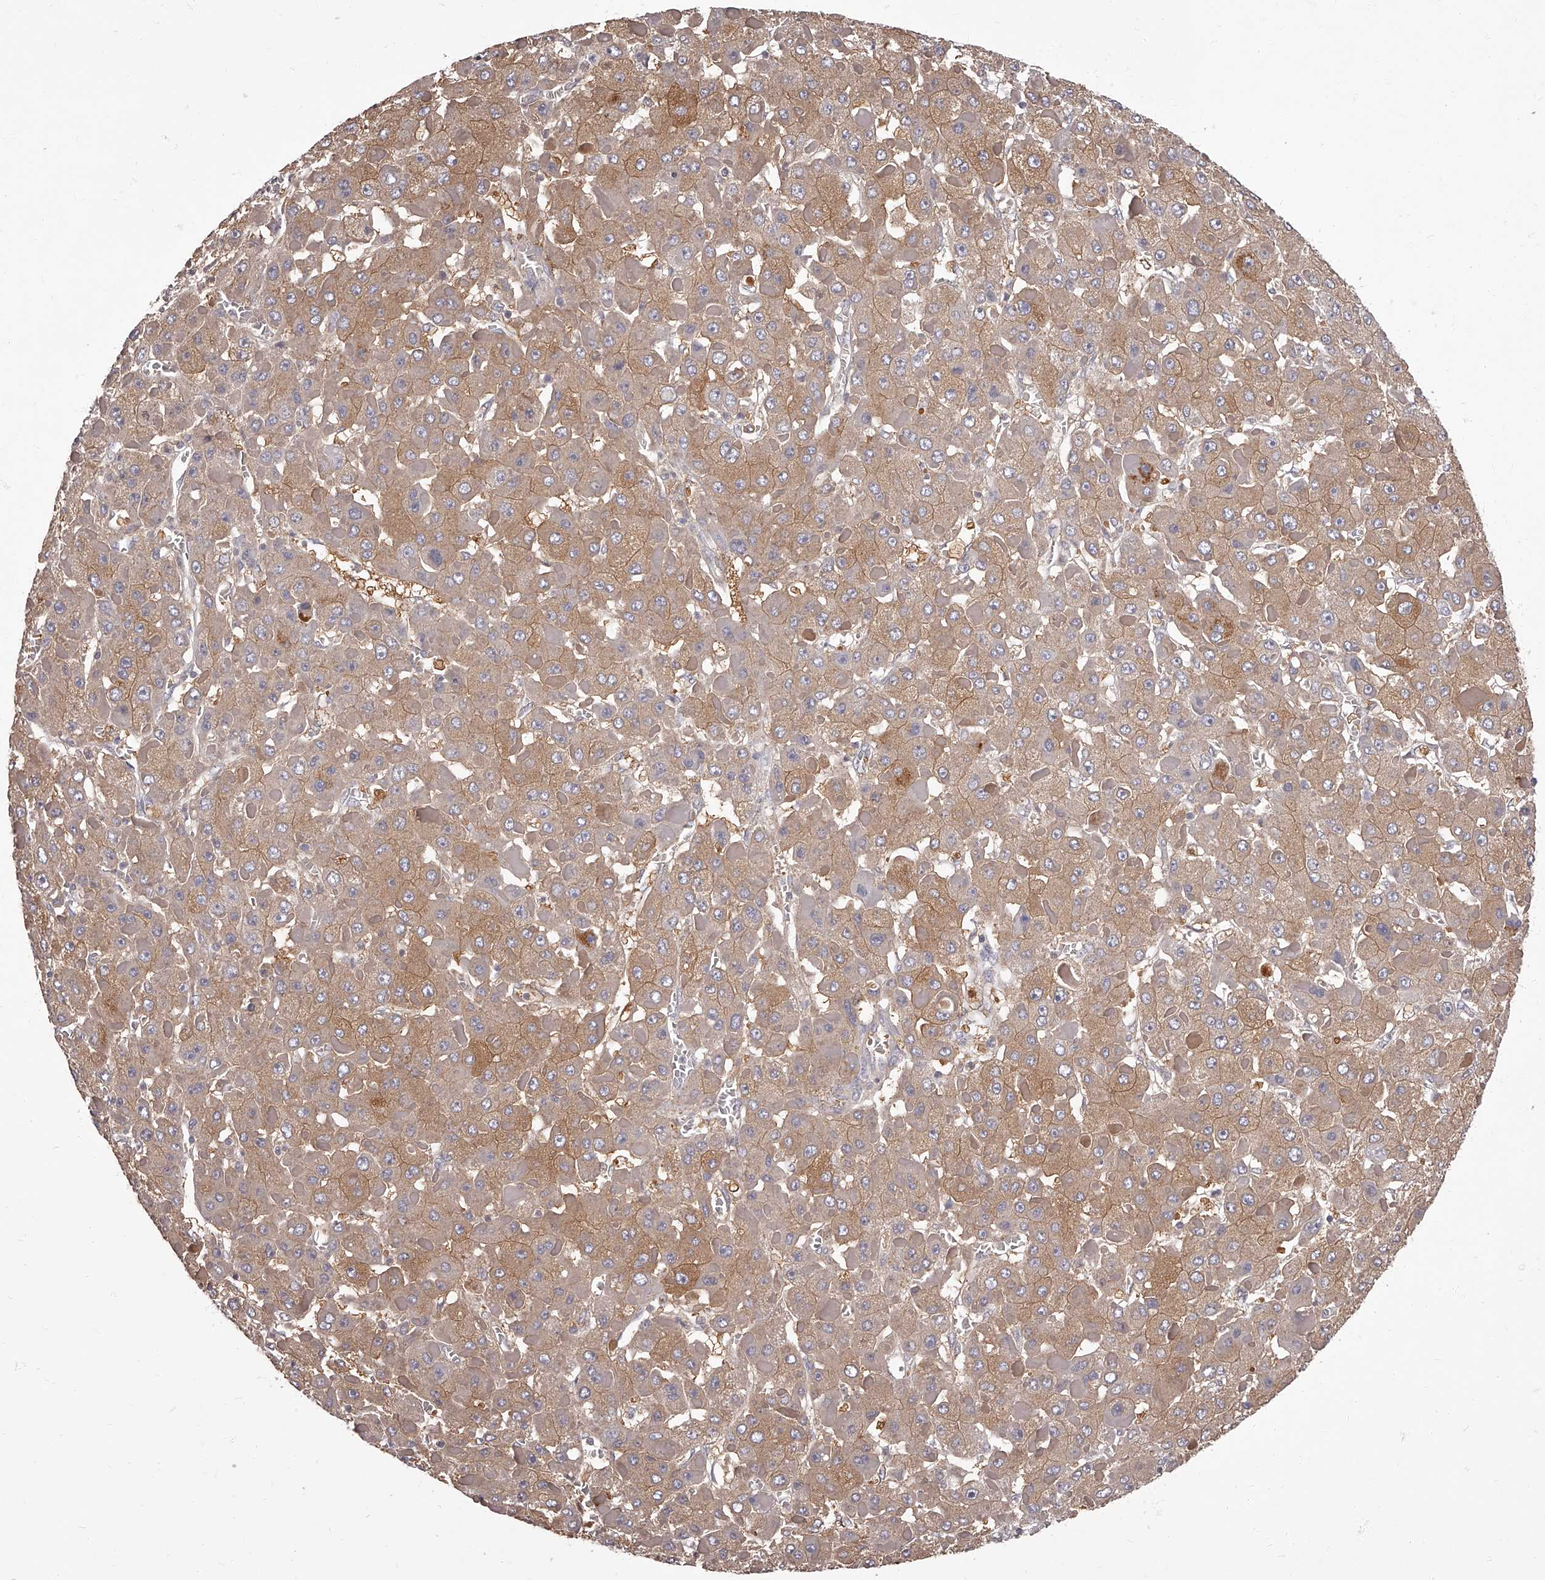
{"staining": {"intensity": "moderate", "quantity": ">75%", "location": "cytoplasmic/membranous"}, "tissue": "liver cancer", "cell_type": "Tumor cells", "image_type": "cancer", "snomed": [{"axis": "morphology", "description": "Carcinoma, Hepatocellular, NOS"}, {"axis": "topography", "description": "Liver"}], "caption": "Protein staining of liver cancer (hepatocellular carcinoma) tissue shows moderate cytoplasmic/membranous expression in approximately >75% of tumor cells. (IHC, brightfield microscopy, high magnification).", "gene": "APEH", "patient": {"sex": "female", "age": 73}}